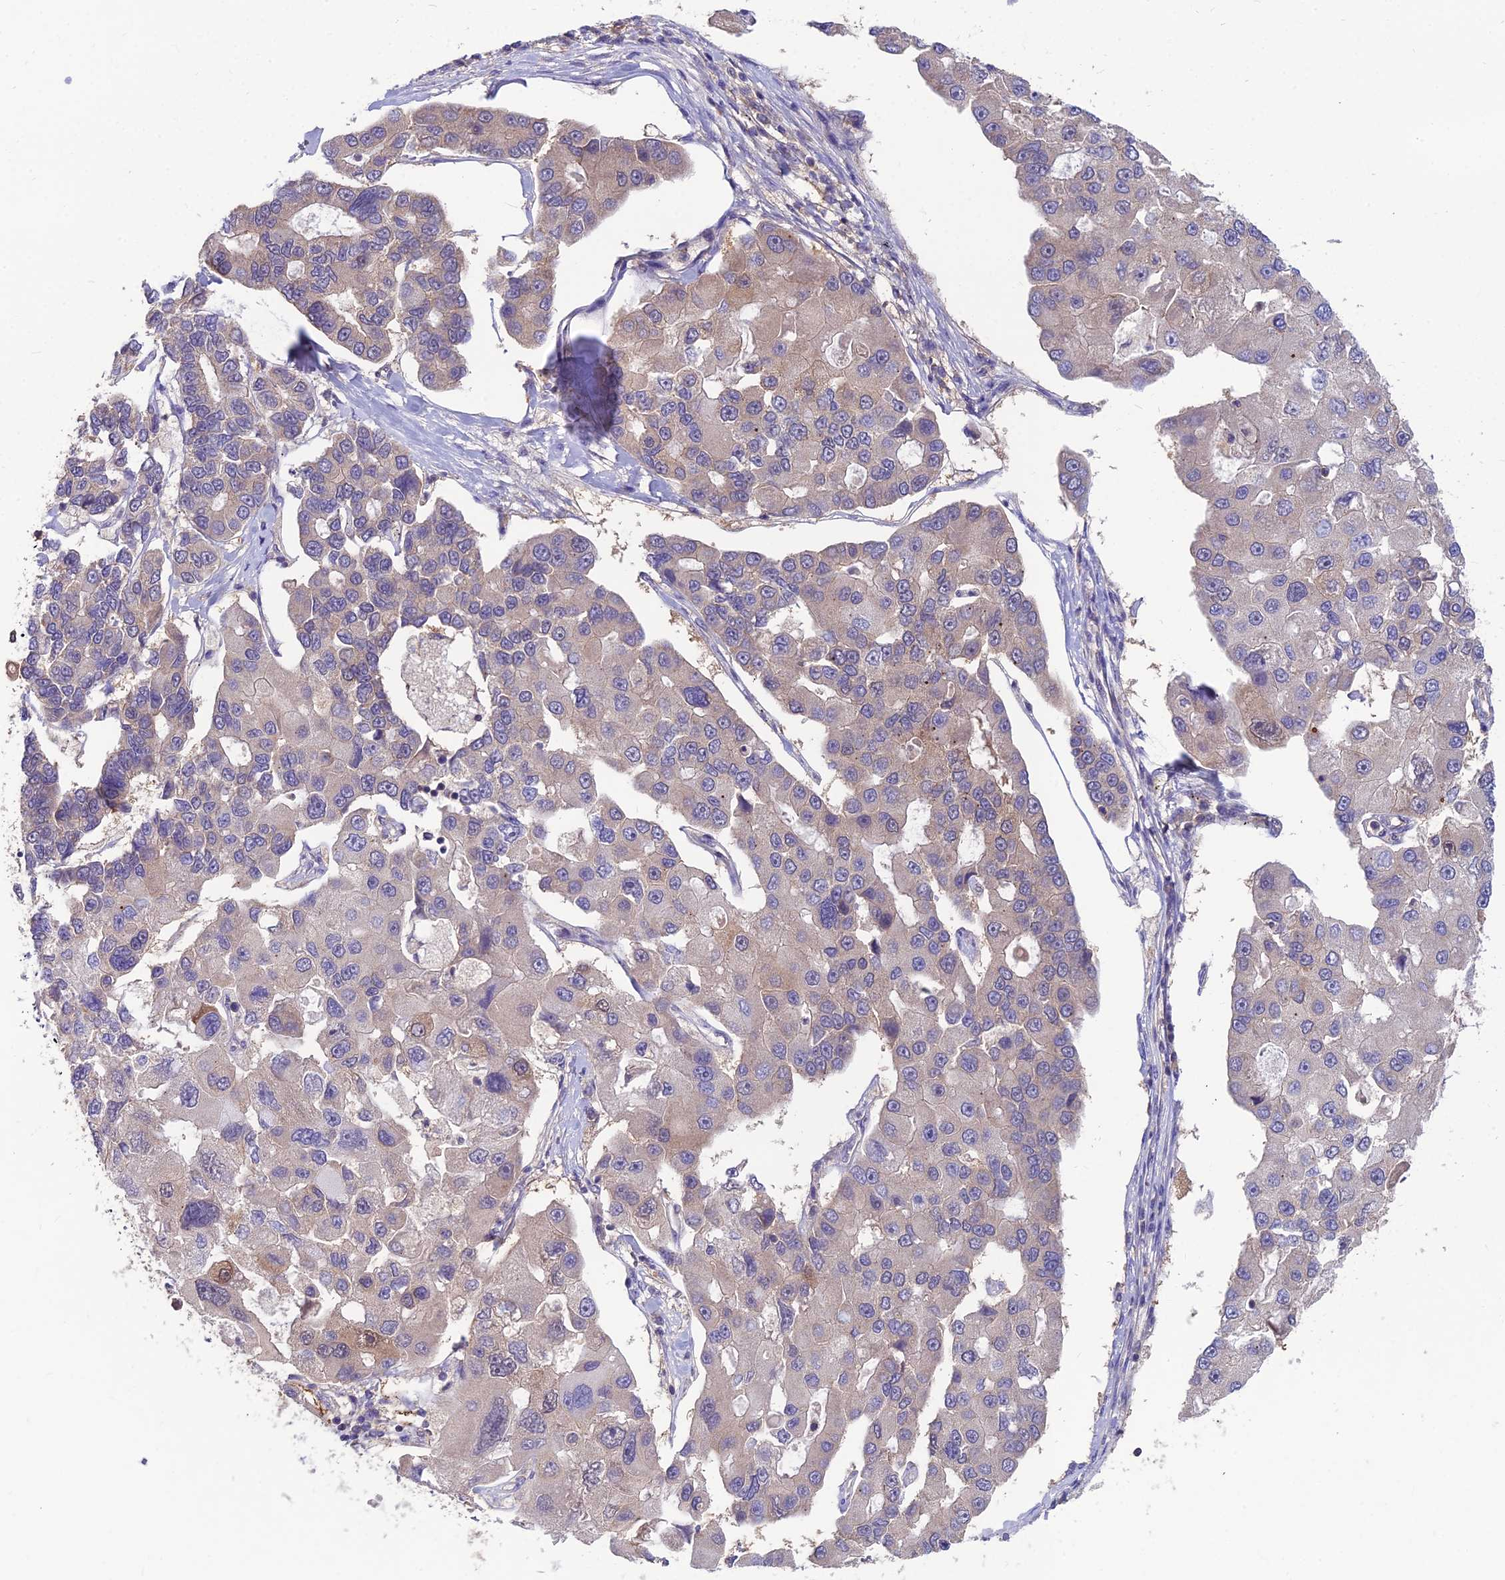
{"staining": {"intensity": "weak", "quantity": "<25%", "location": "cytoplasmic/membranous,nuclear"}, "tissue": "lung cancer", "cell_type": "Tumor cells", "image_type": "cancer", "snomed": [{"axis": "morphology", "description": "Adenocarcinoma, NOS"}, {"axis": "topography", "description": "Lung"}], "caption": "Lung adenocarcinoma was stained to show a protein in brown. There is no significant positivity in tumor cells. (DAB IHC, high magnification).", "gene": "MVD", "patient": {"sex": "female", "age": 54}}